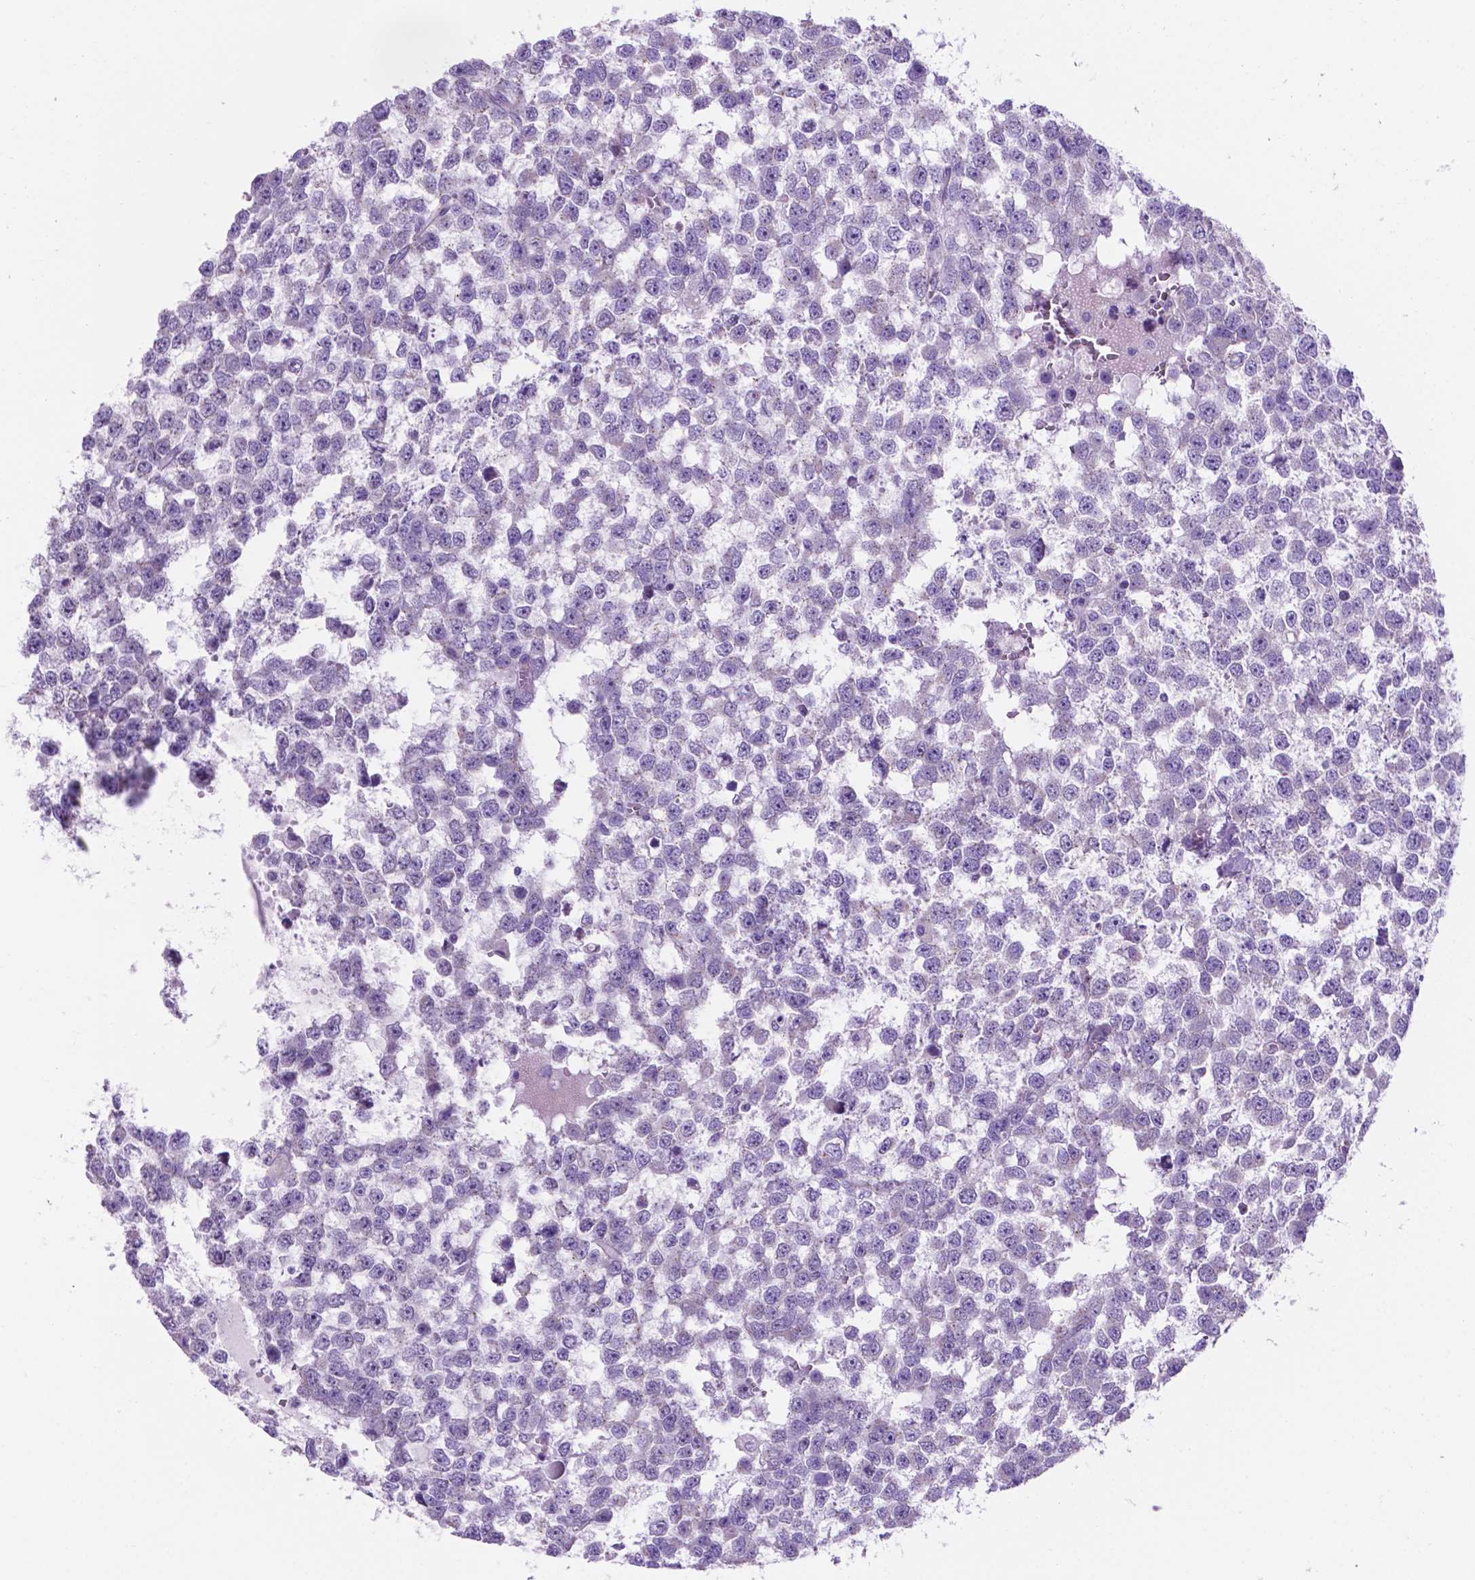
{"staining": {"intensity": "negative", "quantity": "none", "location": "none"}, "tissue": "testis cancer", "cell_type": "Tumor cells", "image_type": "cancer", "snomed": [{"axis": "morphology", "description": "Normal tissue, NOS"}, {"axis": "morphology", "description": "Seminoma, NOS"}, {"axis": "topography", "description": "Testis"}, {"axis": "topography", "description": "Epididymis"}], "caption": "The micrograph displays no significant positivity in tumor cells of seminoma (testis).", "gene": "TMEM121B", "patient": {"sex": "male", "age": 34}}